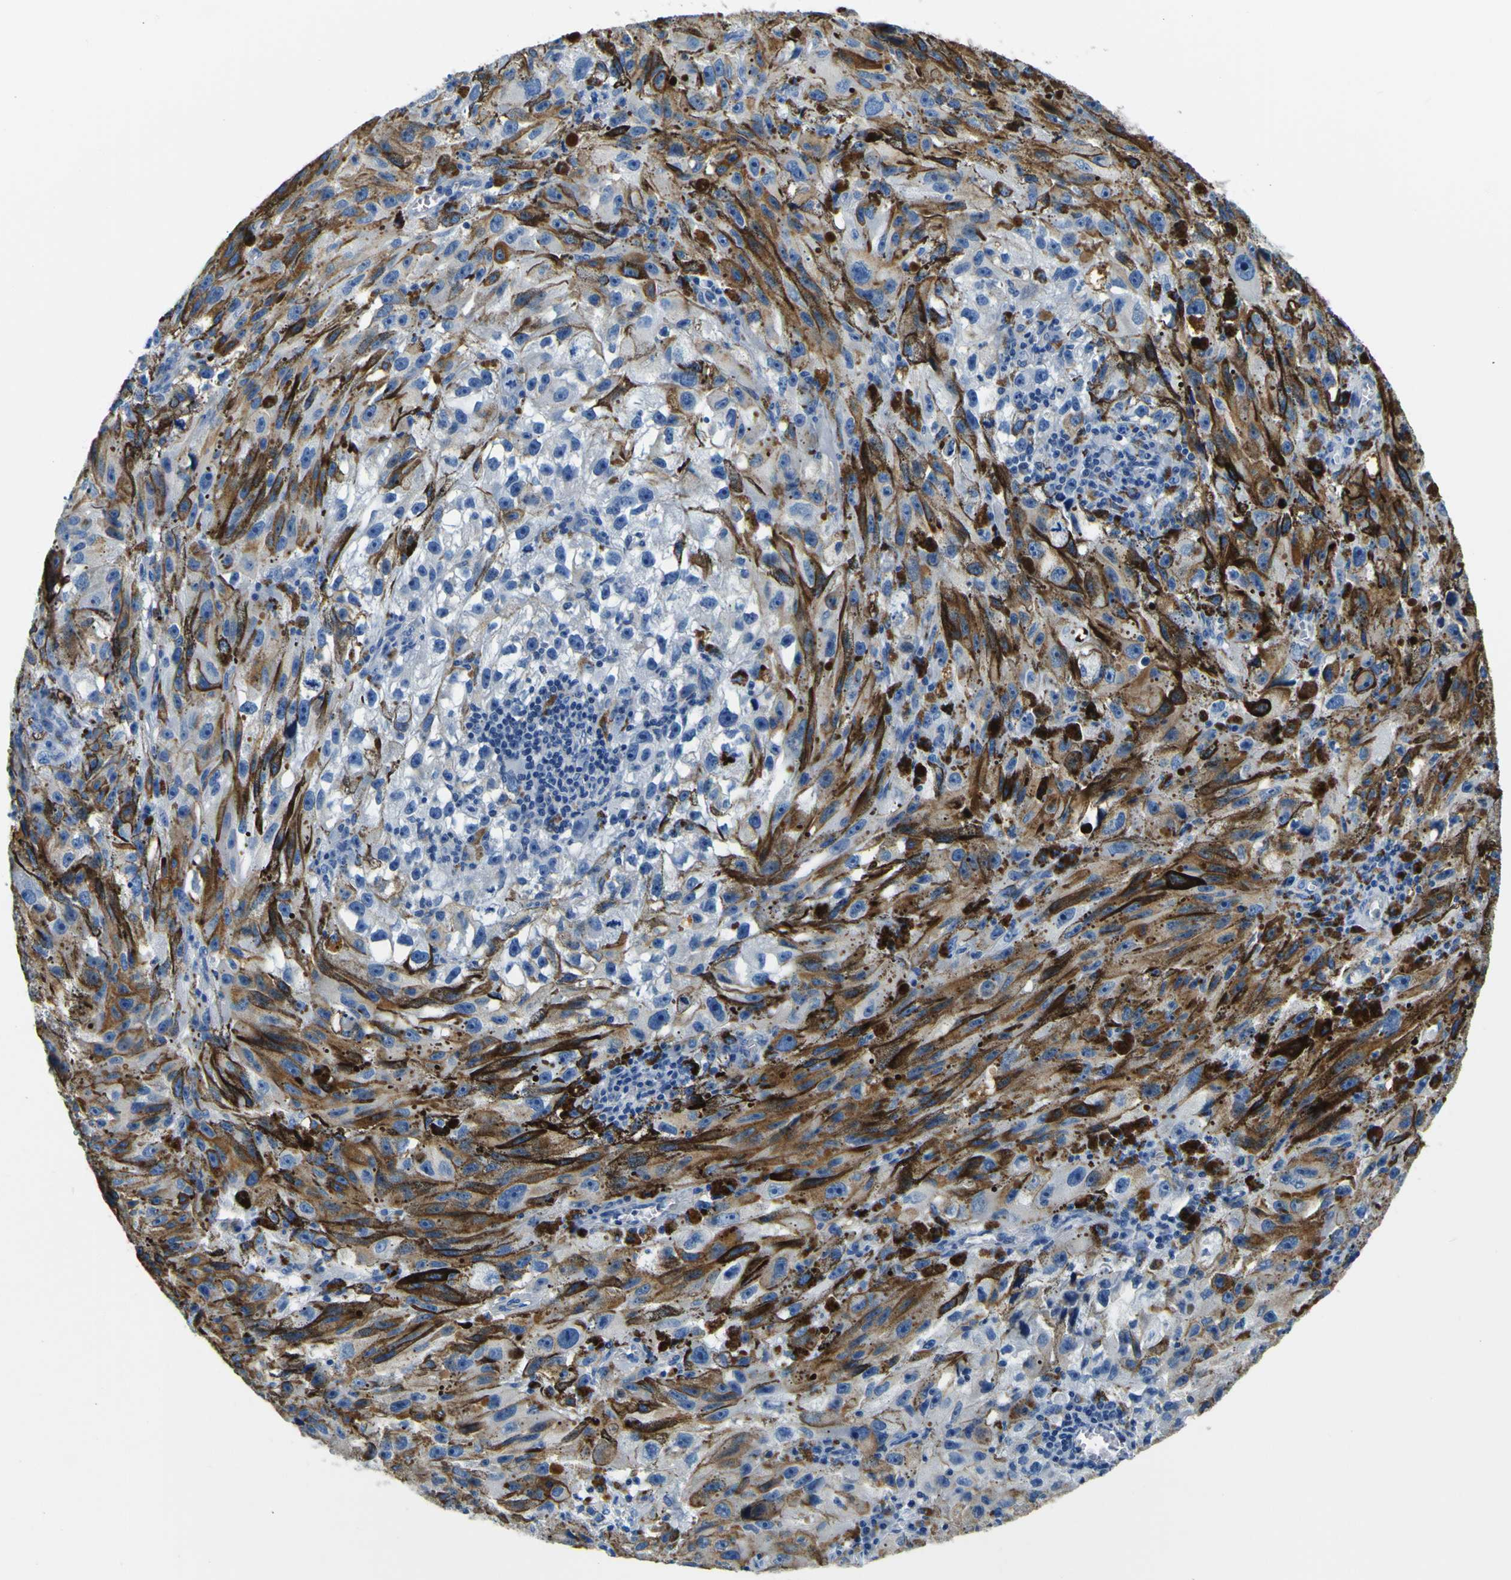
{"staining": {"intensity": "moderate", "quantity": "<25%", "location": "cytoplasmic/membranous"}, "tissue": "melanoma", "cell_type": "Tumor cells", "image_type": "cancer", "snomed": [{"axis": "morphology", "description": "Malignant melanoma, NOS"}, {"axis": "topography", "description": "Skin"}], "caption": "The micrograph shows staining of melanoma, revealing moderate cytoplasmic/membranous protein positivity (brown color) within tumor cells. Using DAB (3,3'-diaminobenzidine) (brown) and hematoxylin (blue) stains, captured at high magnification using brightfield microscopy.", "gene": "ADGRA2", "patient": {"sex": "female", "age": 104}}